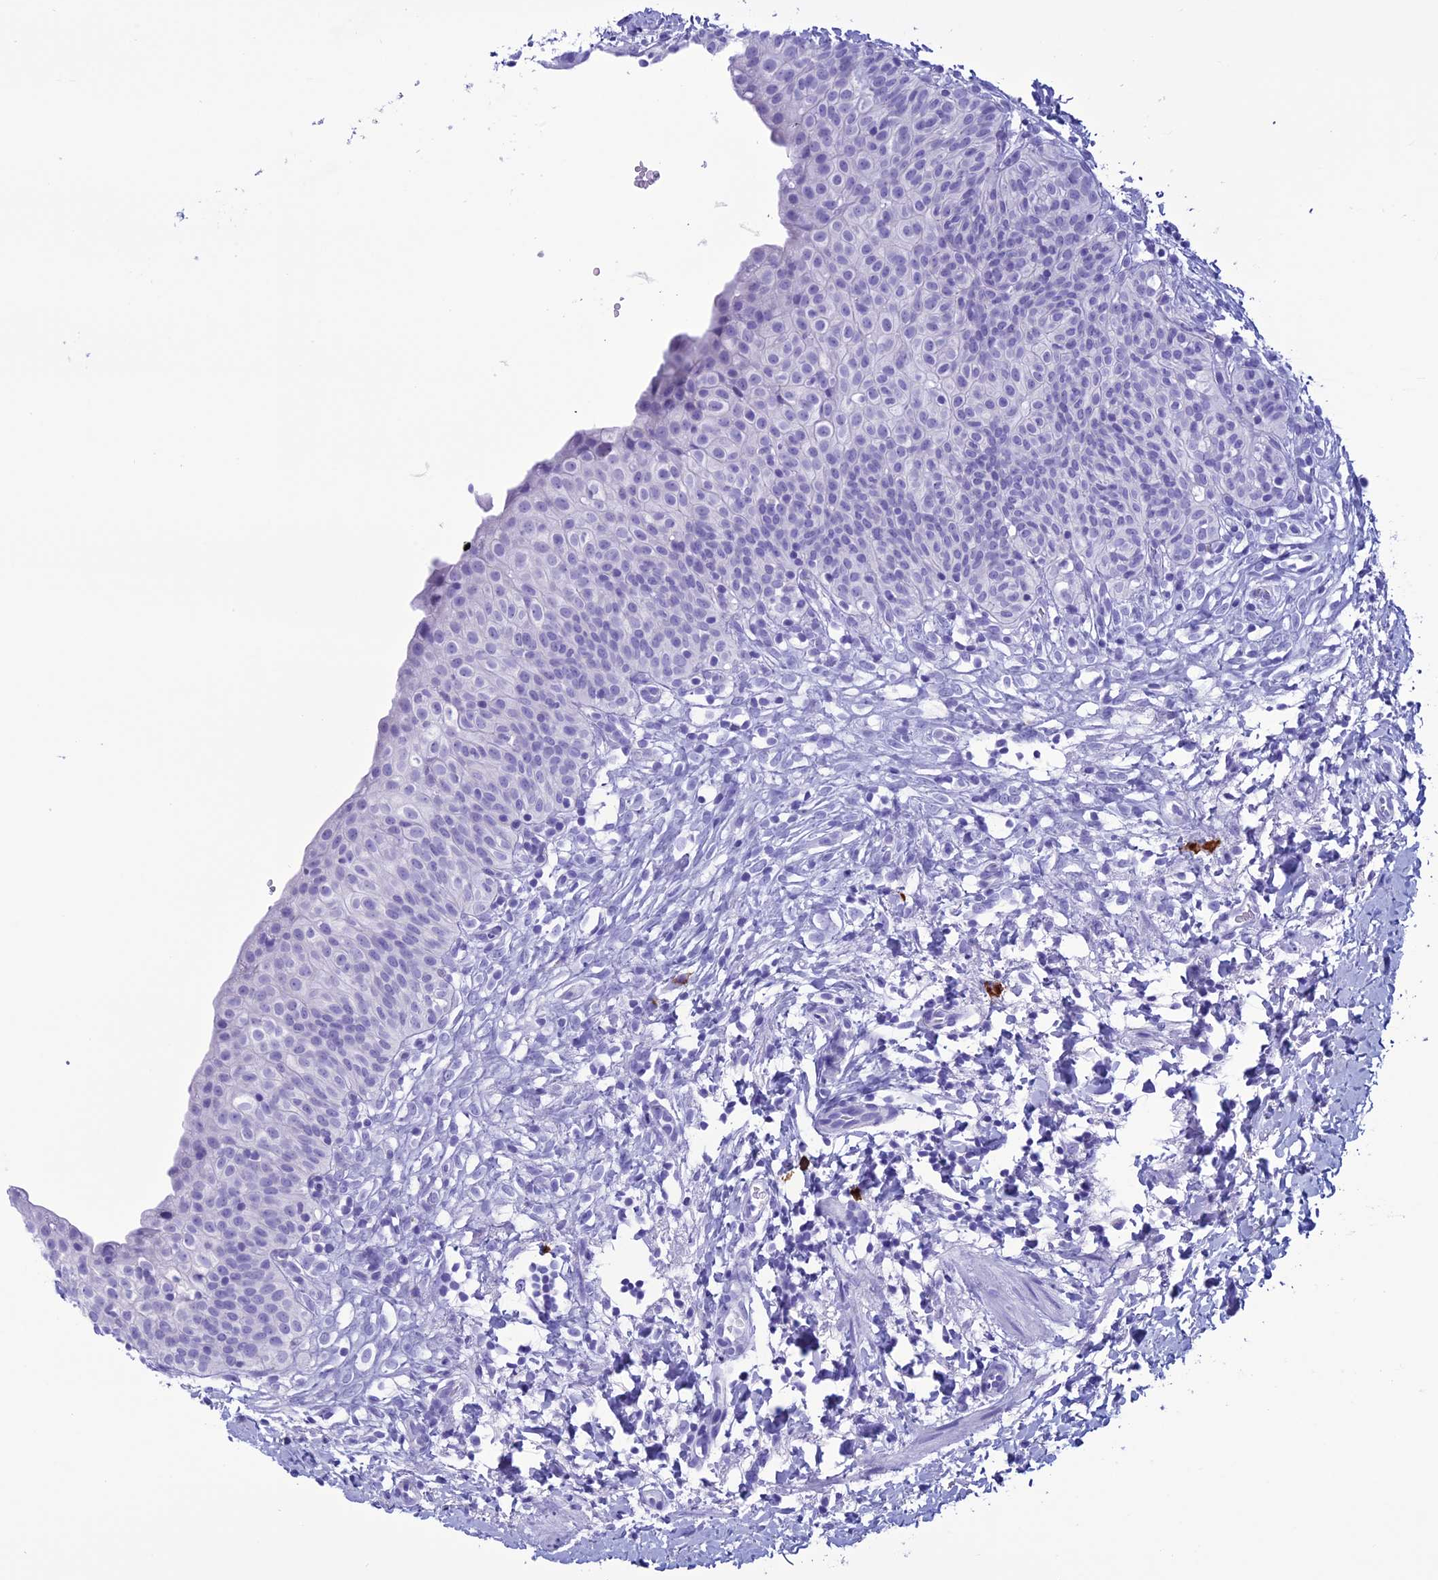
{"staining": {"intensity": "negative", "quantity": "none", "location": "none"}, "tissue": "urinary bladder", "cell_type": "Urothelial cells", "image_type": "normal", "snomed": [{"axis": "morphology", "description": "Normal tissue, NOS"}, {"axis": "topography", "description": "Urinary bladder"}], "caption": "IHC of normal urinary bladder shows no staining in urothelial cells. (DAB (3,3'-diaminobenzidine) IHC visualized using brightfield microscopy, high magnification).", "gene": "MZB1", "patient": {"sex": "male", "age": 55}}